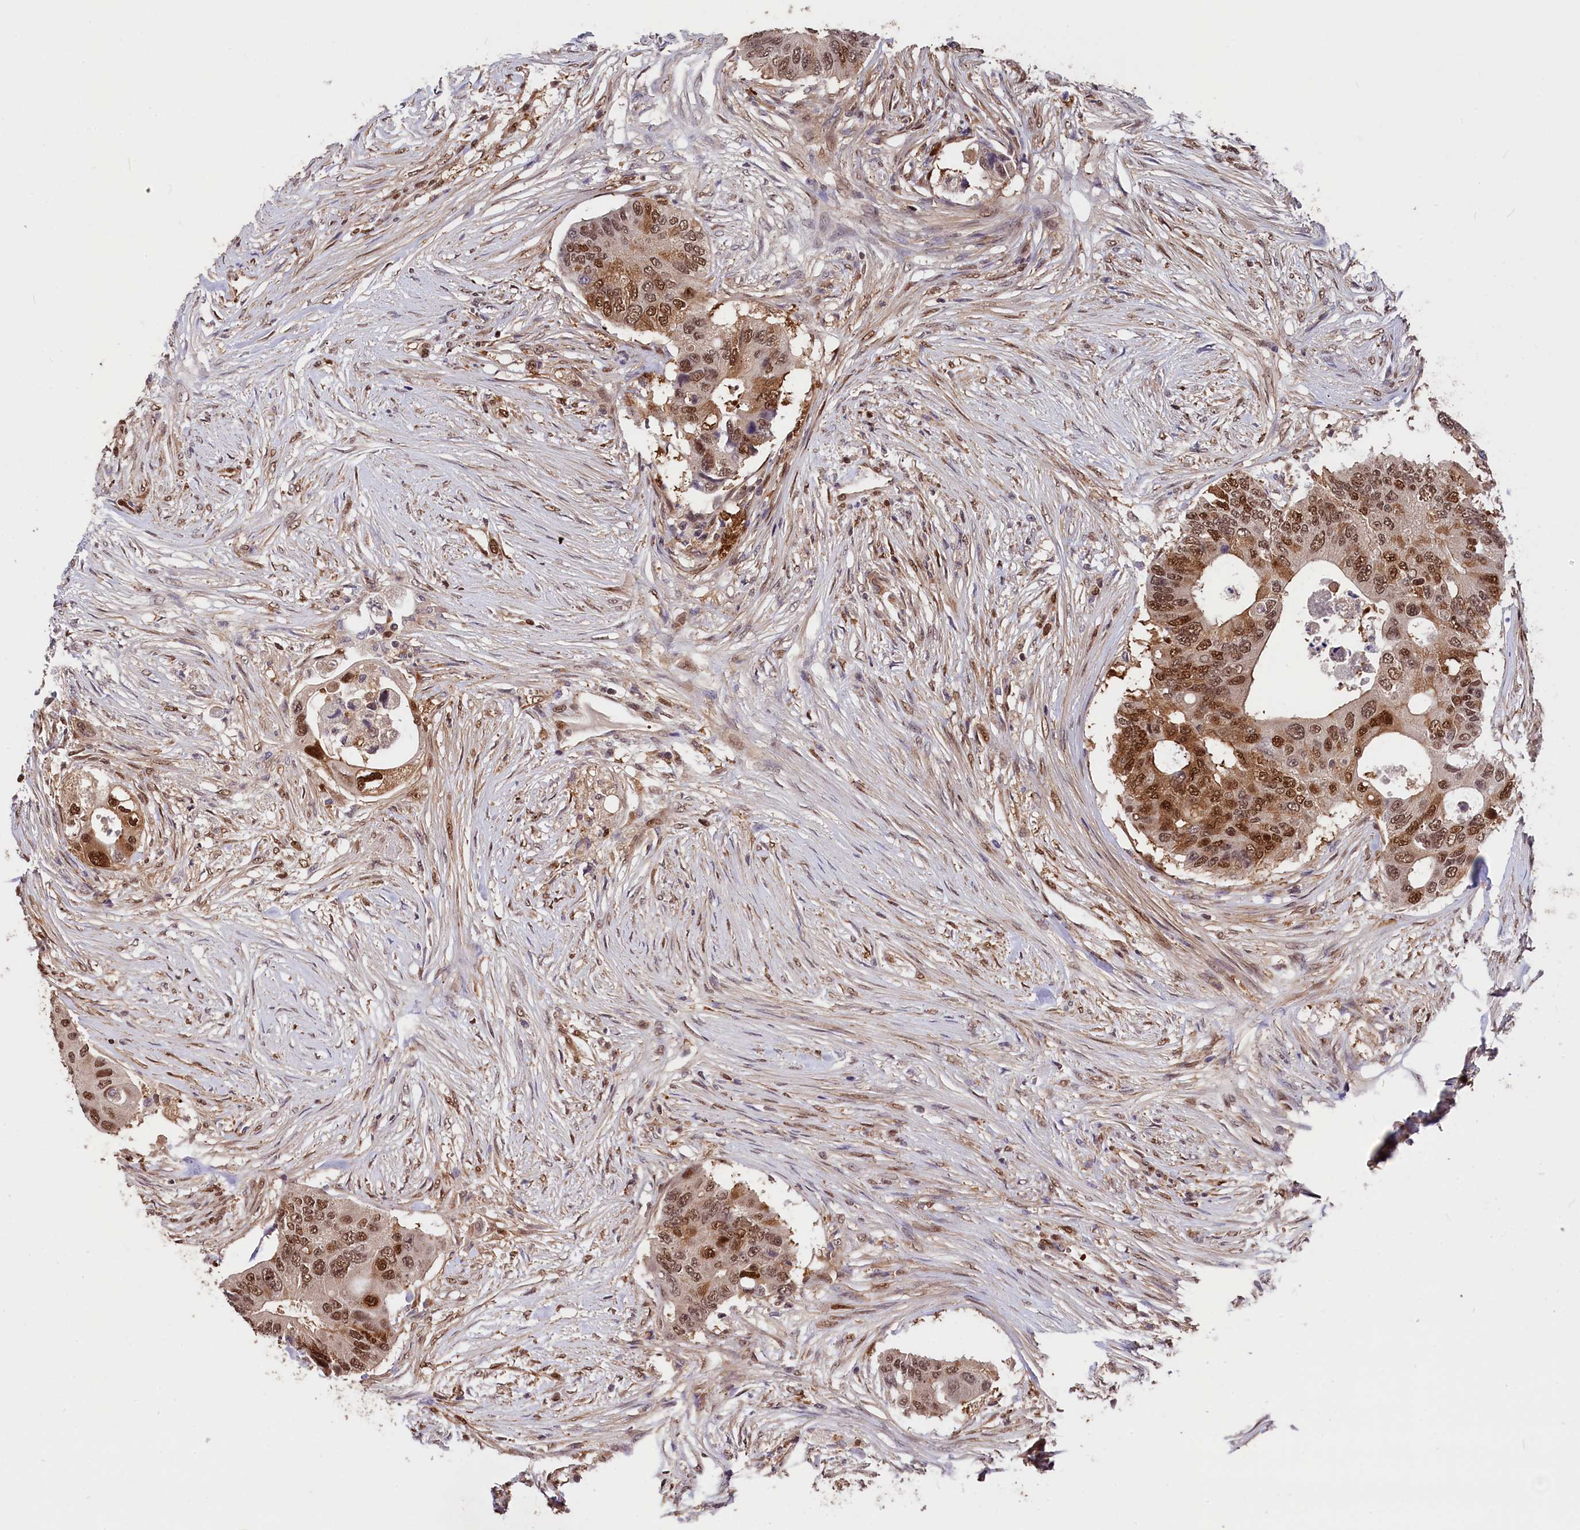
{"staining": {"intensity": "moderate", "quantity": ">75%", "location": "nuclear"}, "tissue": "colorectal cancer", "cell_type": "Tumor cells", "image_type": "cancer", "snomed": [{"axis": "morphology", "description": "Adenocarcinoma, NOS"}, {"axis": "topography", "description": "Colon"}], "caption": "This photomicrograph exhibits IHC staining of human adenocarcinoma (colorectal), with medium moderate nuclear positivity in approximately >75% of tumor cells.", "gene": "ADRM1", "patient": {"sex": "male", "age": 71}}